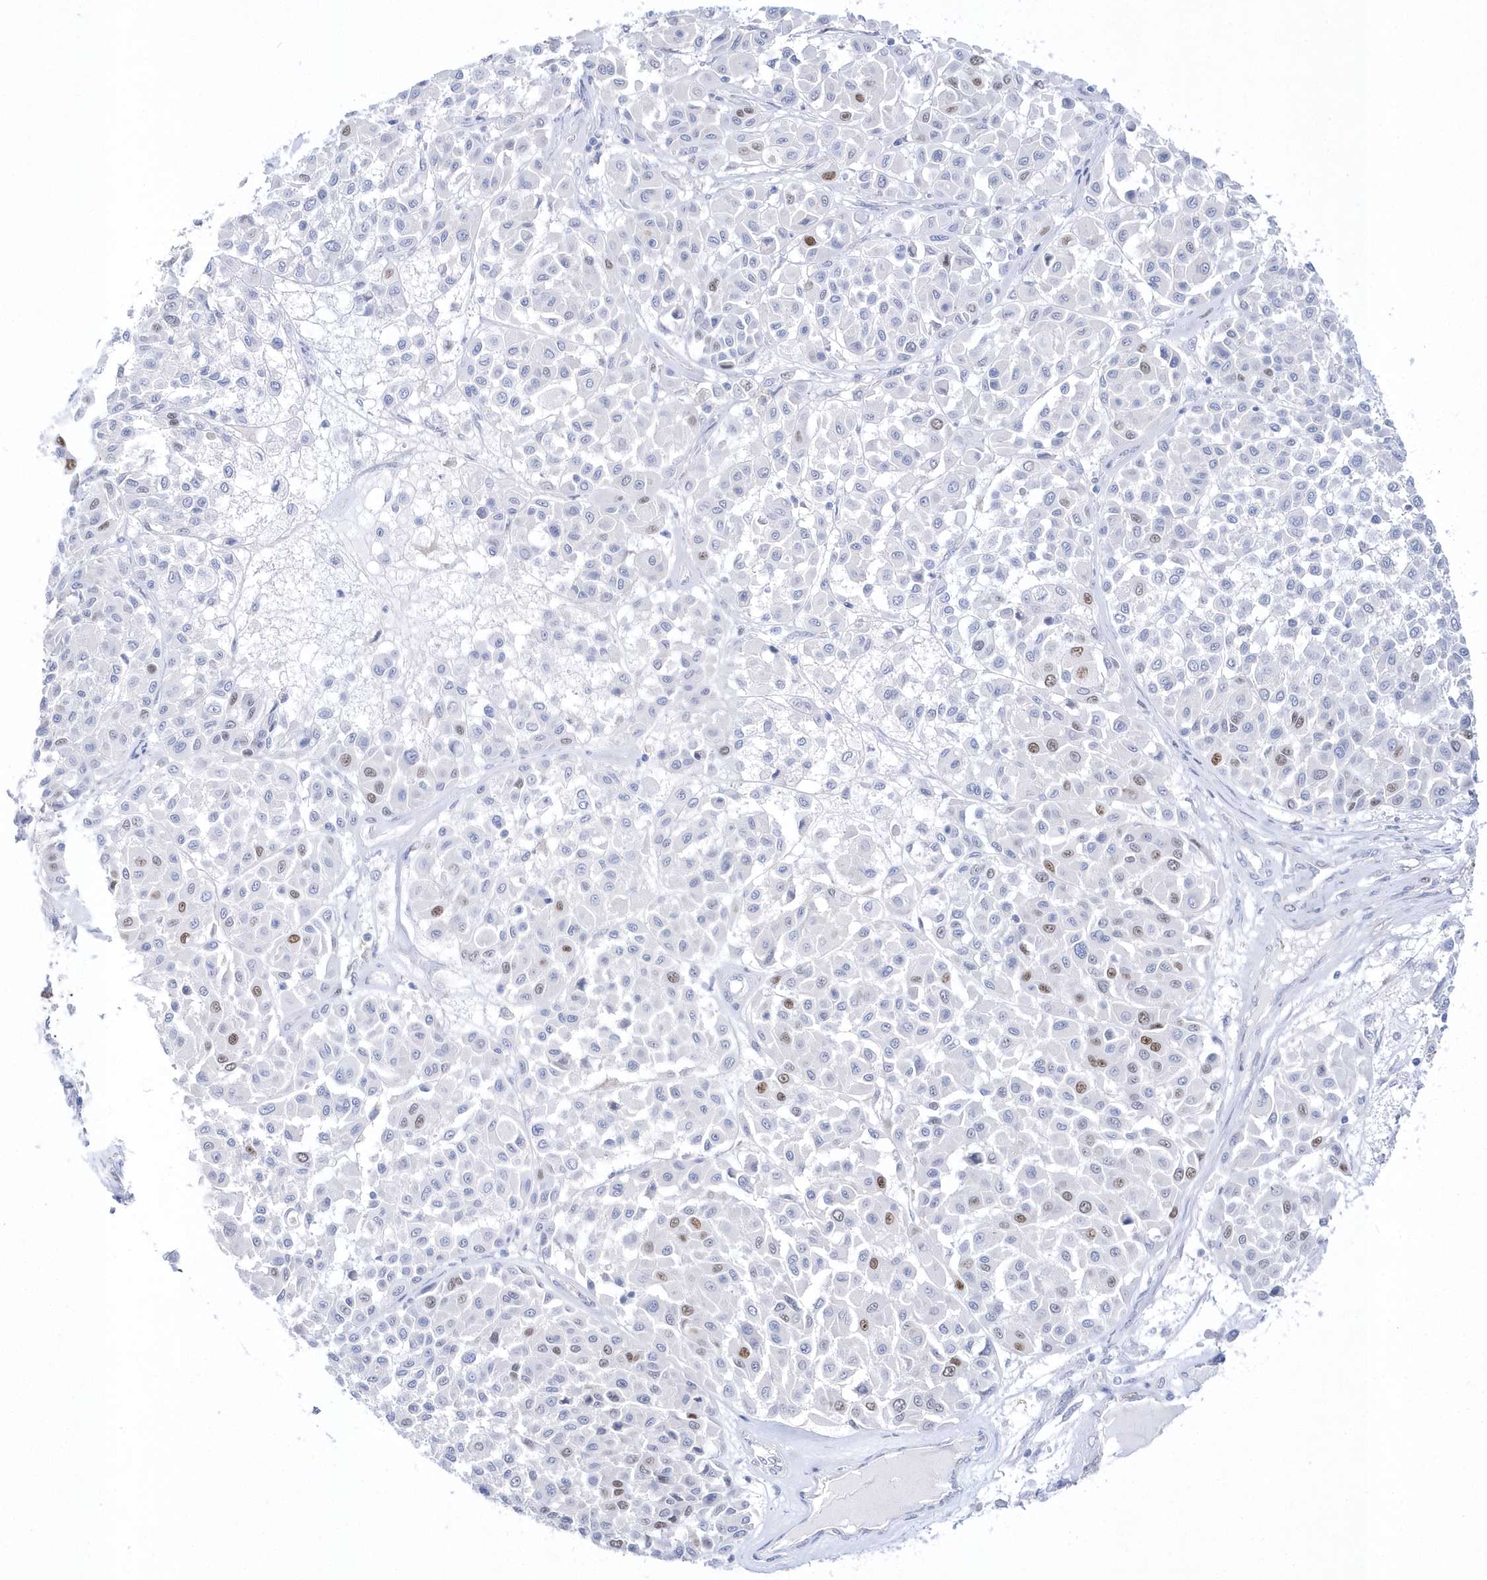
{"staining": {"intensity": "moderate", "quantity": "<25%", "location": "nuclear"}, "tissue": "melanoma", "cell_type": "Tumor cells", "image_type": "cancer", "snomed": [{"axis": "morphology", "description": "Malignant melanoma, Metastatic site"}, {"axis": "topography", "description": "Soft tissue"}], "caption": "Immunohistochemistry micrograph of human malignant melanoma (metastatic site) stained for a protein (brown), which shows low levels of moderate nuclear staining in approximately <25% of tumor cells.", "gene": "TMCO6", "patient": {"sex": "male", "age": 41}}